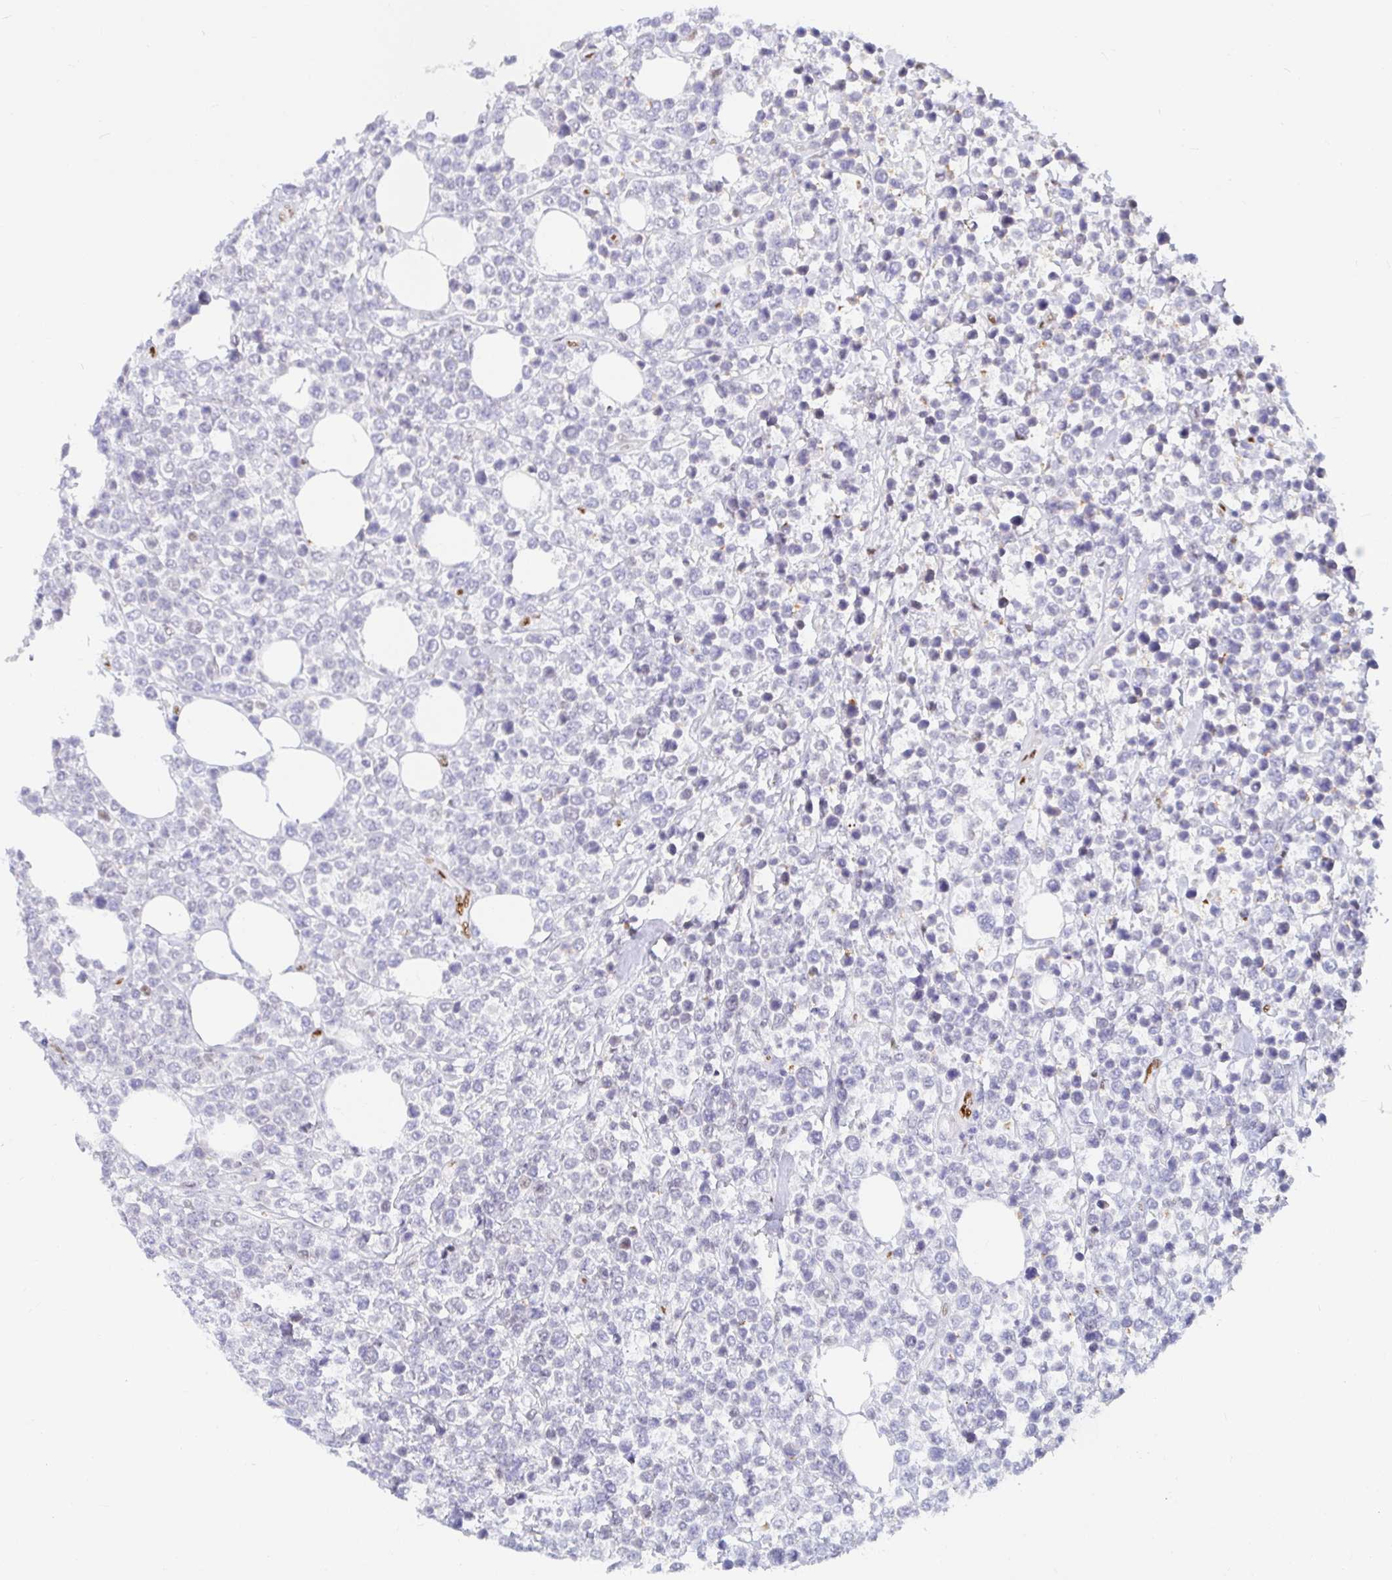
{"staining": {"intensity": "negative", "quantity": "none", "location": "none"}, "tissue": "lymphoma", "cell_type": "Tumor cells", "image_type": "cancer", "snomed": [{"axis": "morphology", "description": "Malignant lymphoma, non-Hodgkin's type, High grade"}, {"axis": "topography", "description": "Soft tissue"}], "caption": "High magnification brightfield microscopy of lymphoma stained with DAB (brown) and counterstained with hematoxylin (blue): tumor cells show no significant expression. (Immunohistochemistry, brightfield microscopy, high magnification).", "gene": "HINFP", "patient": {"sex": "female", "age": 56}}